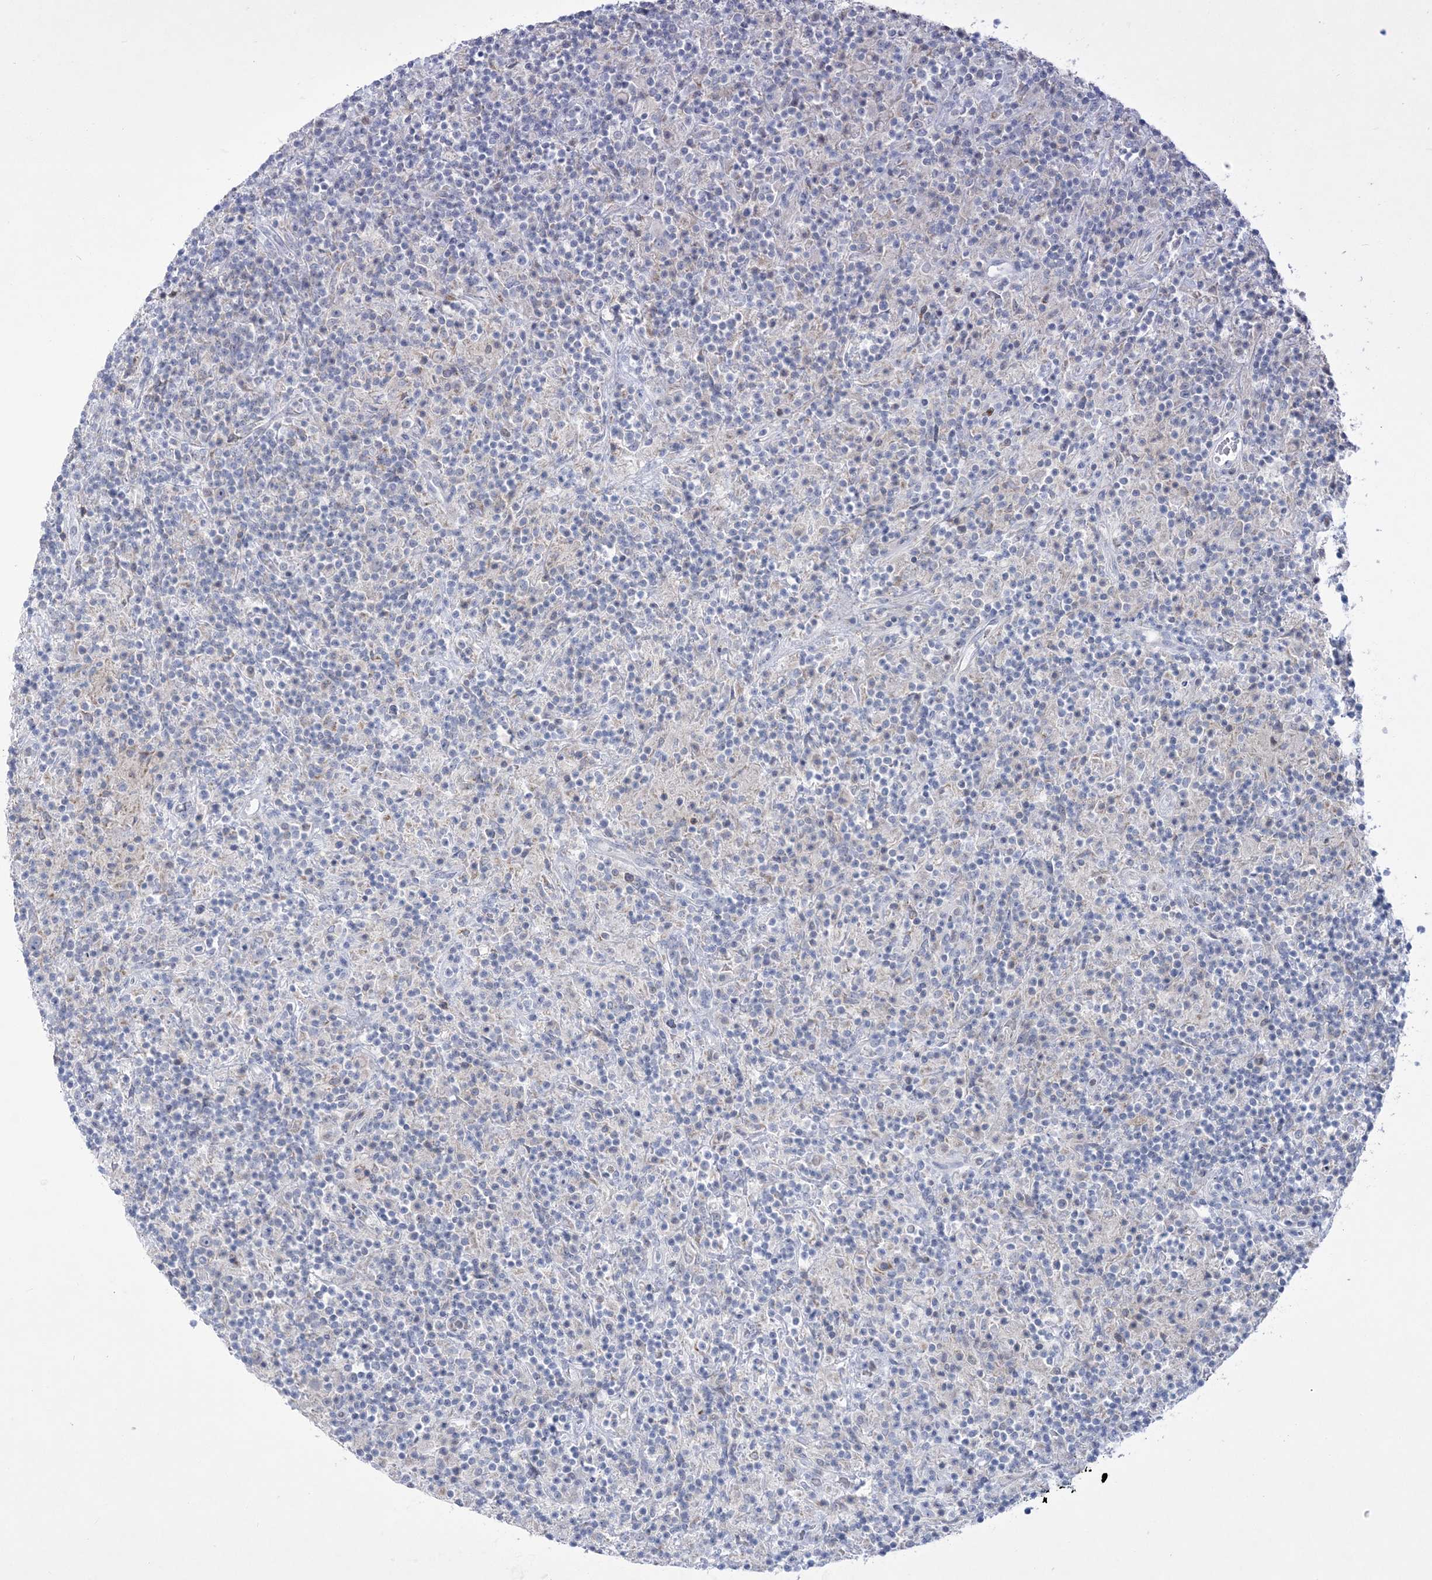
{"staining": {"intensity": "negative", "quantity": "none", "location": "none"}, "tissue": "lymphoma", "cell_type": "Tumor cells", "image_type": "cancer", "snomed": [{"axis": "morphology", "description": "Hodgkin's disease, NOS"}, {"axis": "topography", "description": "Lymph node"}], "caption": "This image is of lymphoma stained with immunohistochemistry (IHC) to label a protein in brown with the nuclei are counter-stained blue. There is no positivity in tumor cells.", "gene": "WDR27", "patient": {"sex": "male", "age": 70}}